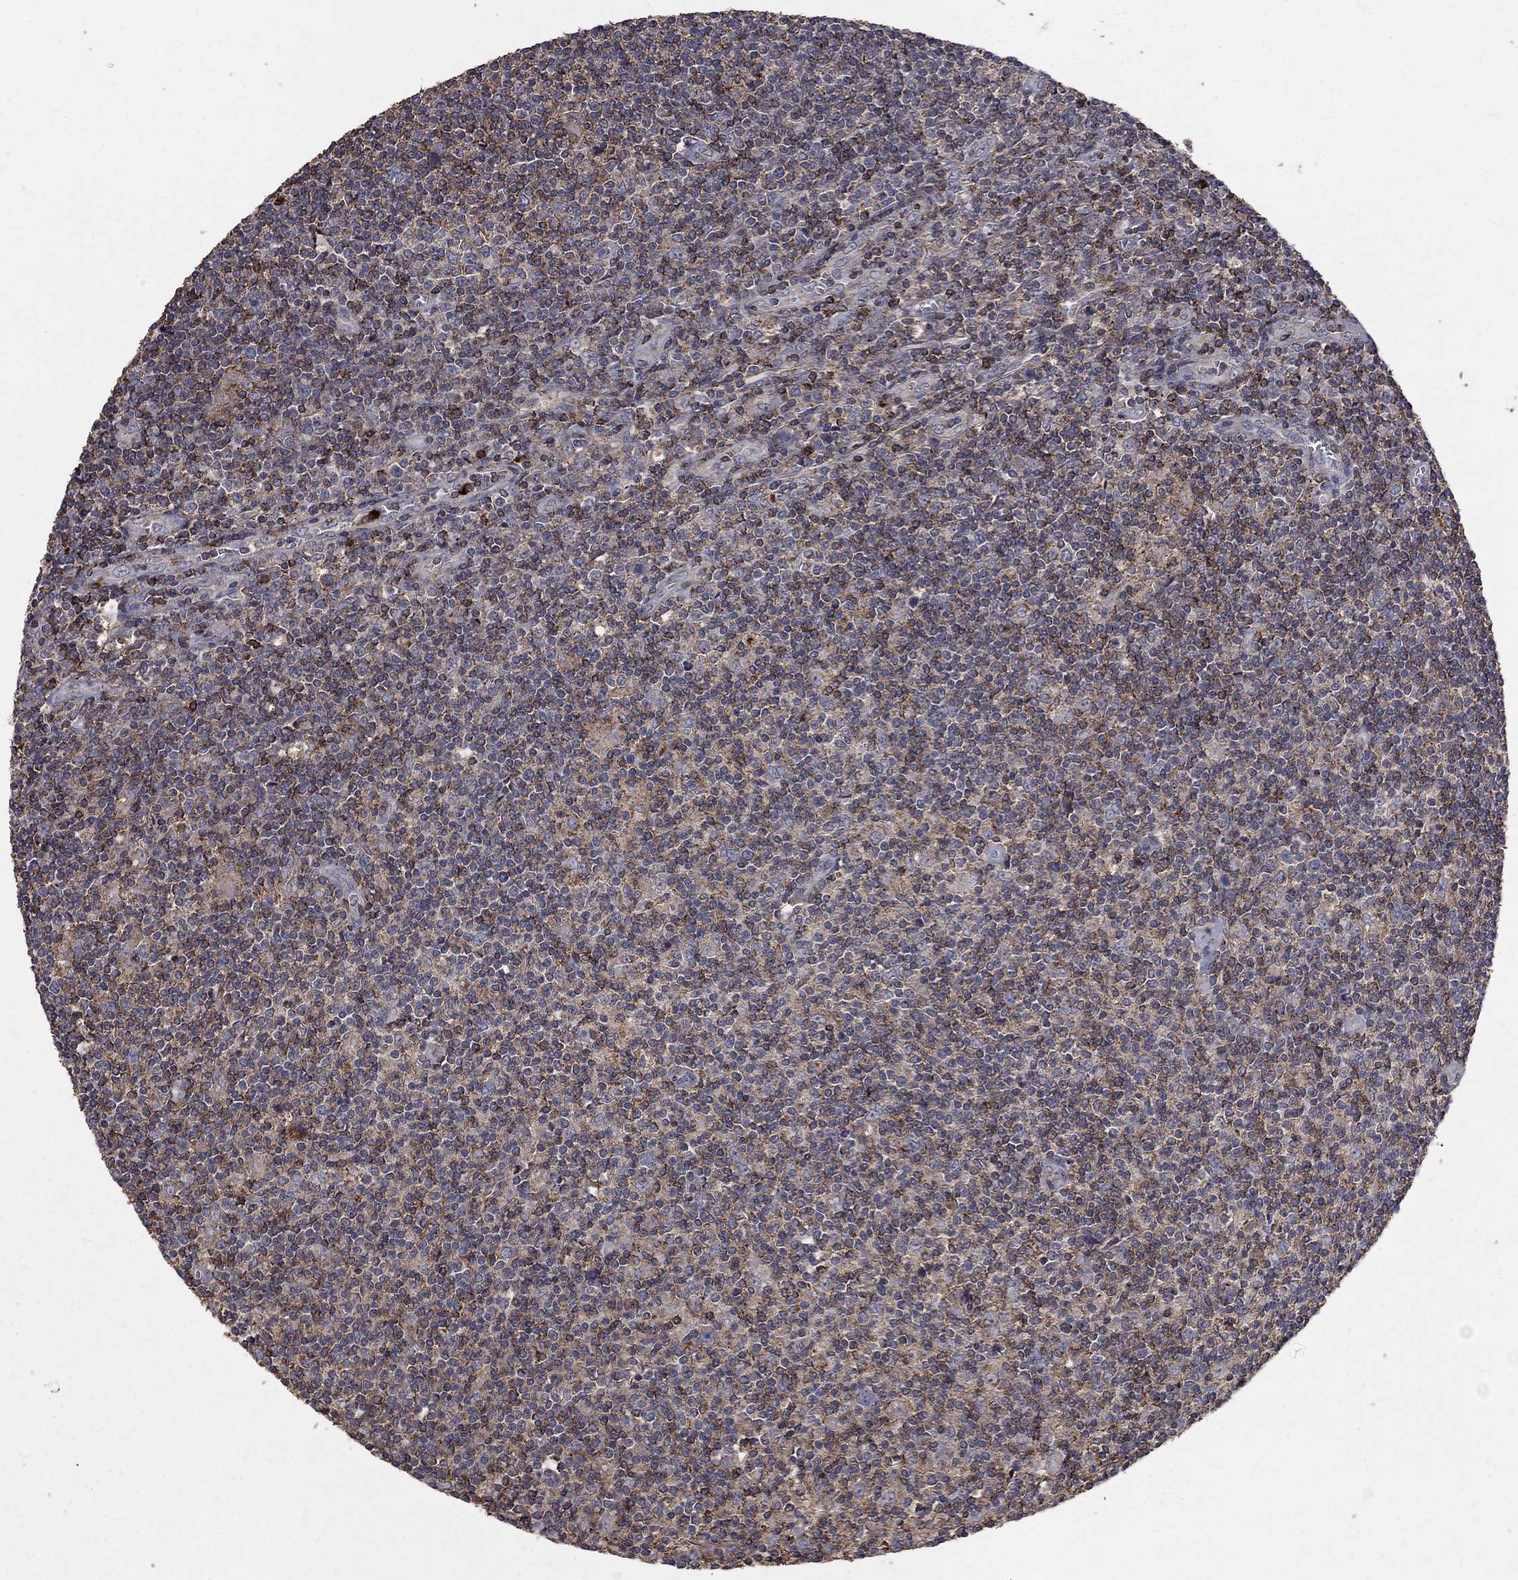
{"staining": {"intensity": "negative", "quantity": "none", "location": "none"}, "tissue": "lymphoma", "cell_type": "Tumor cells", "image_type": "cancer", "snomed": [{"axis": "morphology", "description": "Hodgkin's disease, NOS"}, {"axis": "topography", "description": "Lymph node"}], "caption": "Immunohistochemical staining of human lymphoma demonstrates no significant expression in tumor cells. (DAB immunohistochemistry visualized using brightfield microscopy, high magnification).", "gene": "CD24", "patient": {"sex": "male", "age": 40}}